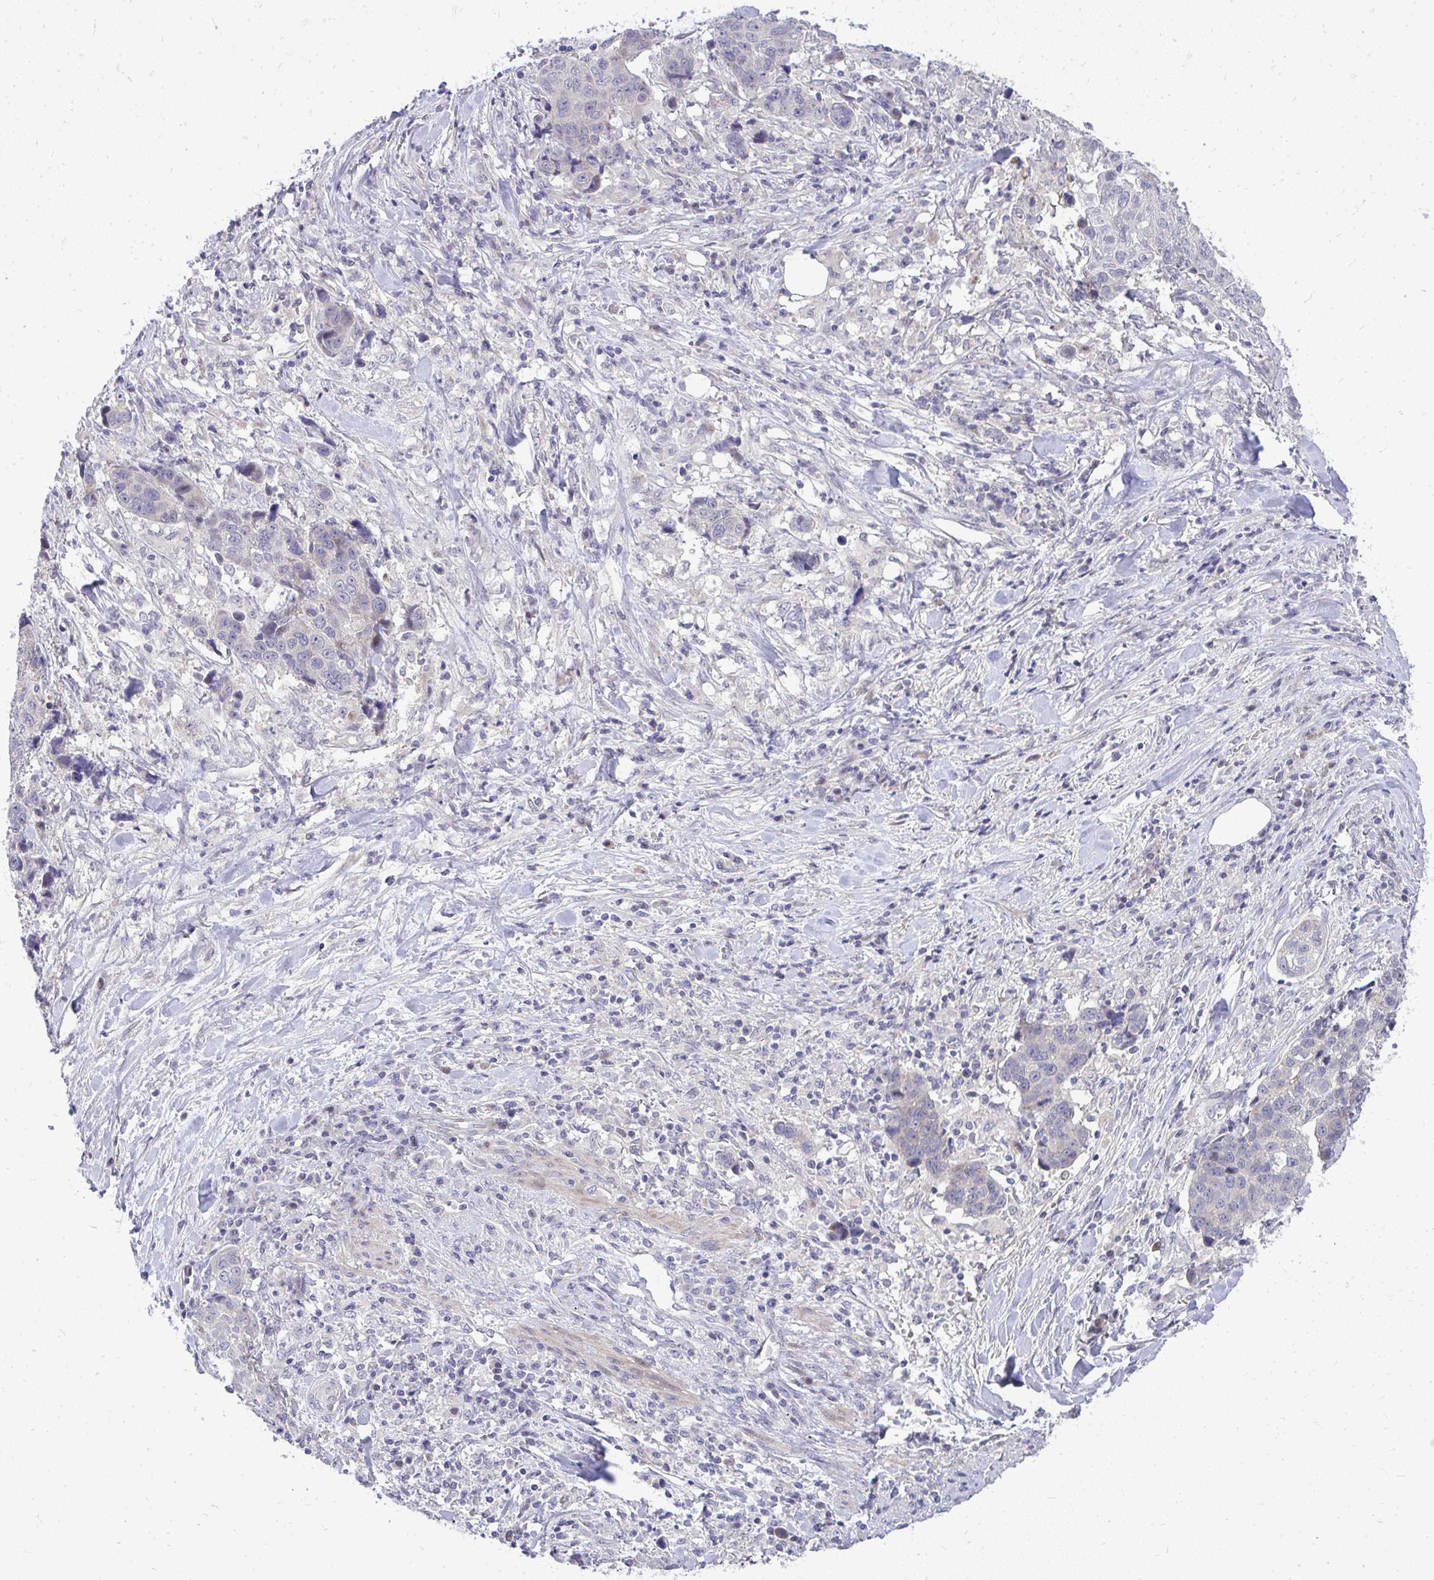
{"staining": {"intensity": "moderate", "quantity": "<25%", "location": "cytoplasmic/membranous"}, "tissue": "lung cancer", "cell_type": "Tumor cells", "image_type": "cancer", "snomed": [{"axis": "morphology", "description": "Squamous cell carcinoma, NOS"}, {"axis": "topography", "description": "Lymph node"}, {"axis": "topography", "description": "Lung"}], "caption": "Brown immunohistochemical staining in human lung cancer (squamous cell carcinoma) exhibits moderate cytoplasmic/membranous positivity in approximately <25% of tumor cells. The staining was performed using DAB to visualize the protein expression in brown, while the nuclei were stained in blue with hematoxylin (Magnification: 20x).", "gene": "OR8D1", "patient": {"sex": "male", "age": 61}}